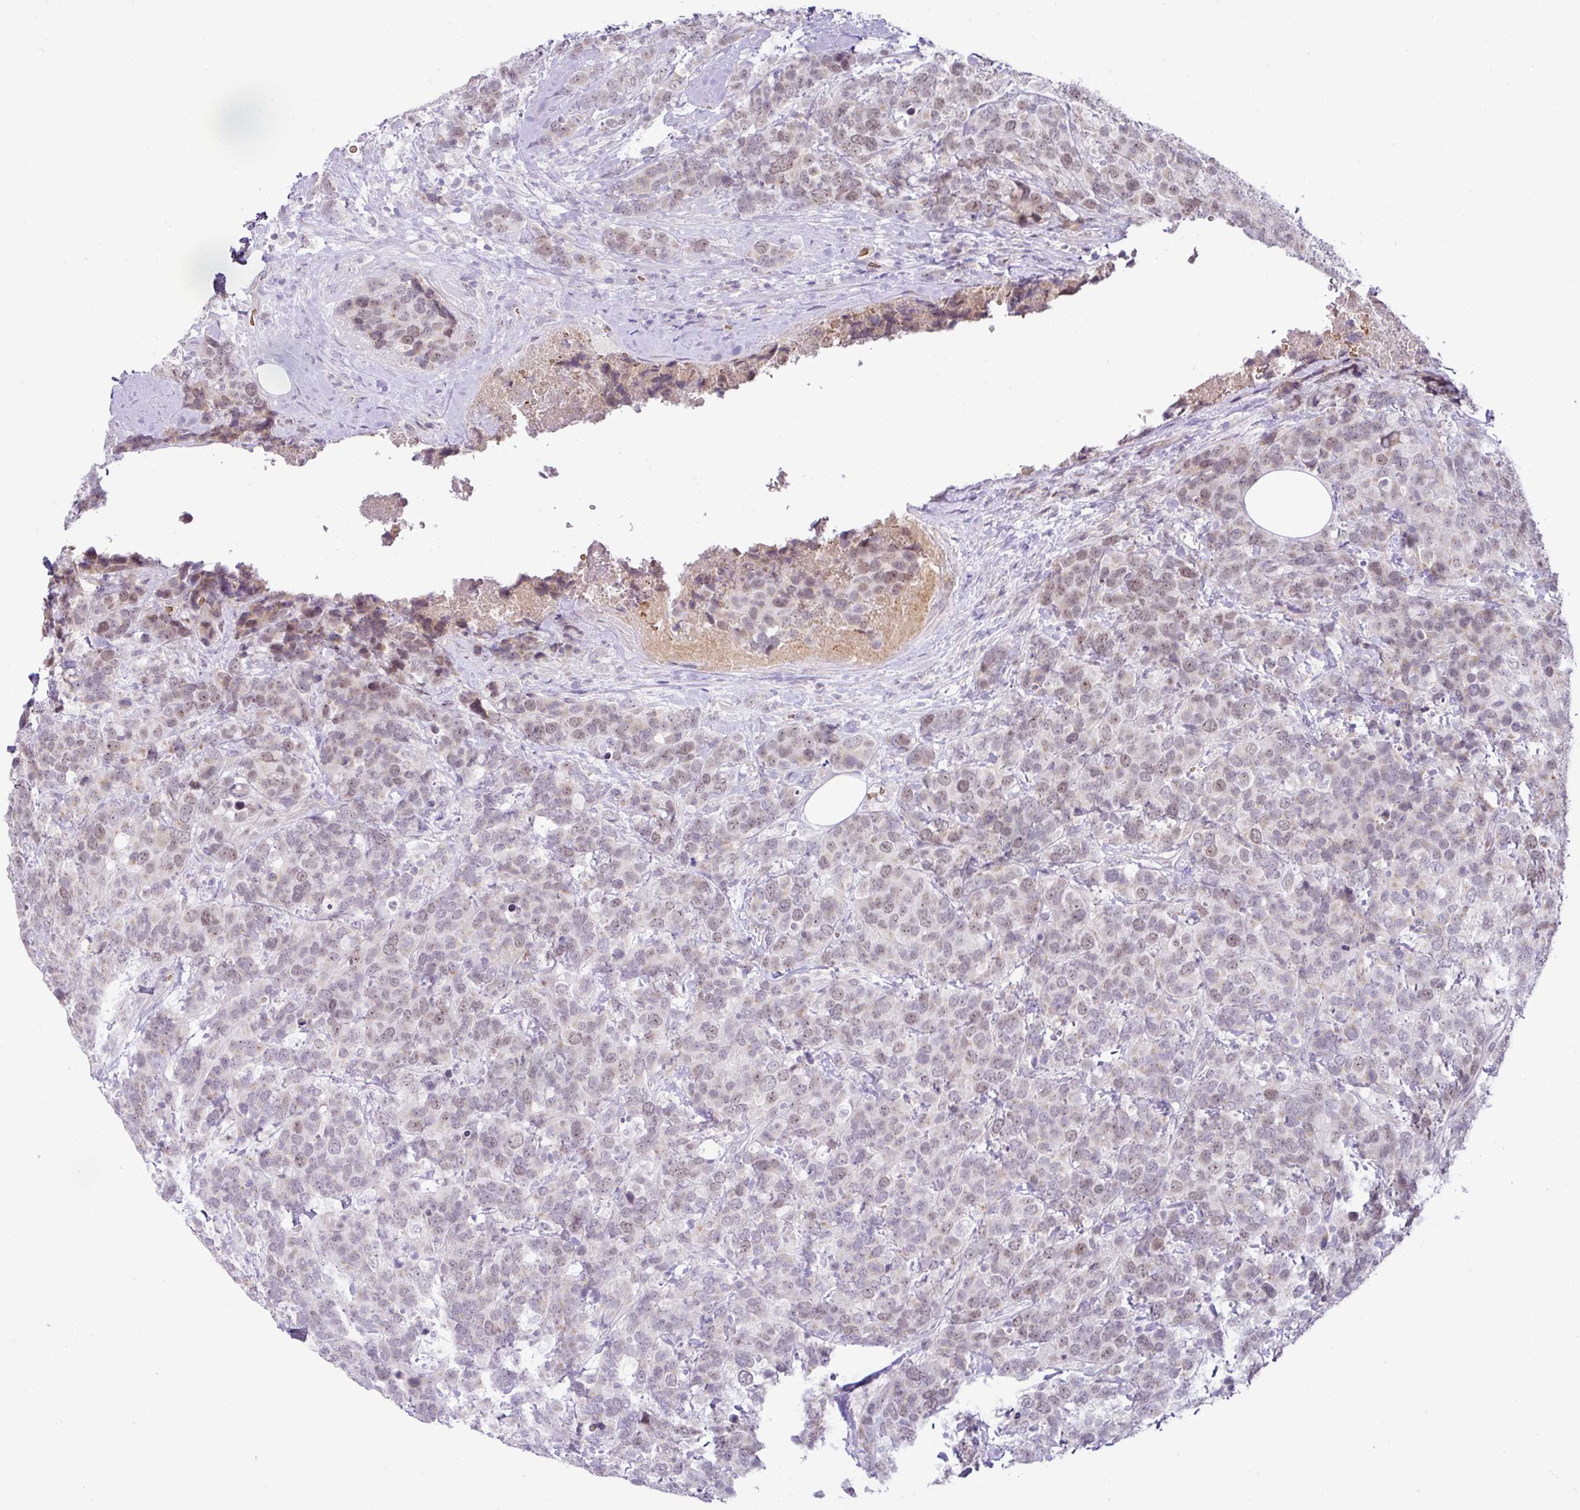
{"staining": {"intensity": "moderate", "quantity": "25%-75%", "location": "nuclear"}, "tissue": "breast cancer", "cell_type": "Tumor cells", "image_type": "cancer", "snomed": [{"axis": "morphology", "description": "Lobular carcinoma"}, {"axis": "topography", "description": "Breast"}], "caption": "Immunohistochemistry histopathology image of neoplastic tissue: breast cancer (lobular carcinoma) stained using immunohistochemistry (IHC) shows medium levels of moderate protein expression localized specifically in the nuclear of tumor cells, appearing as a nuclear brown color.", "gene": "PARP2", "patient": {"sex": "female", "age": 59}}